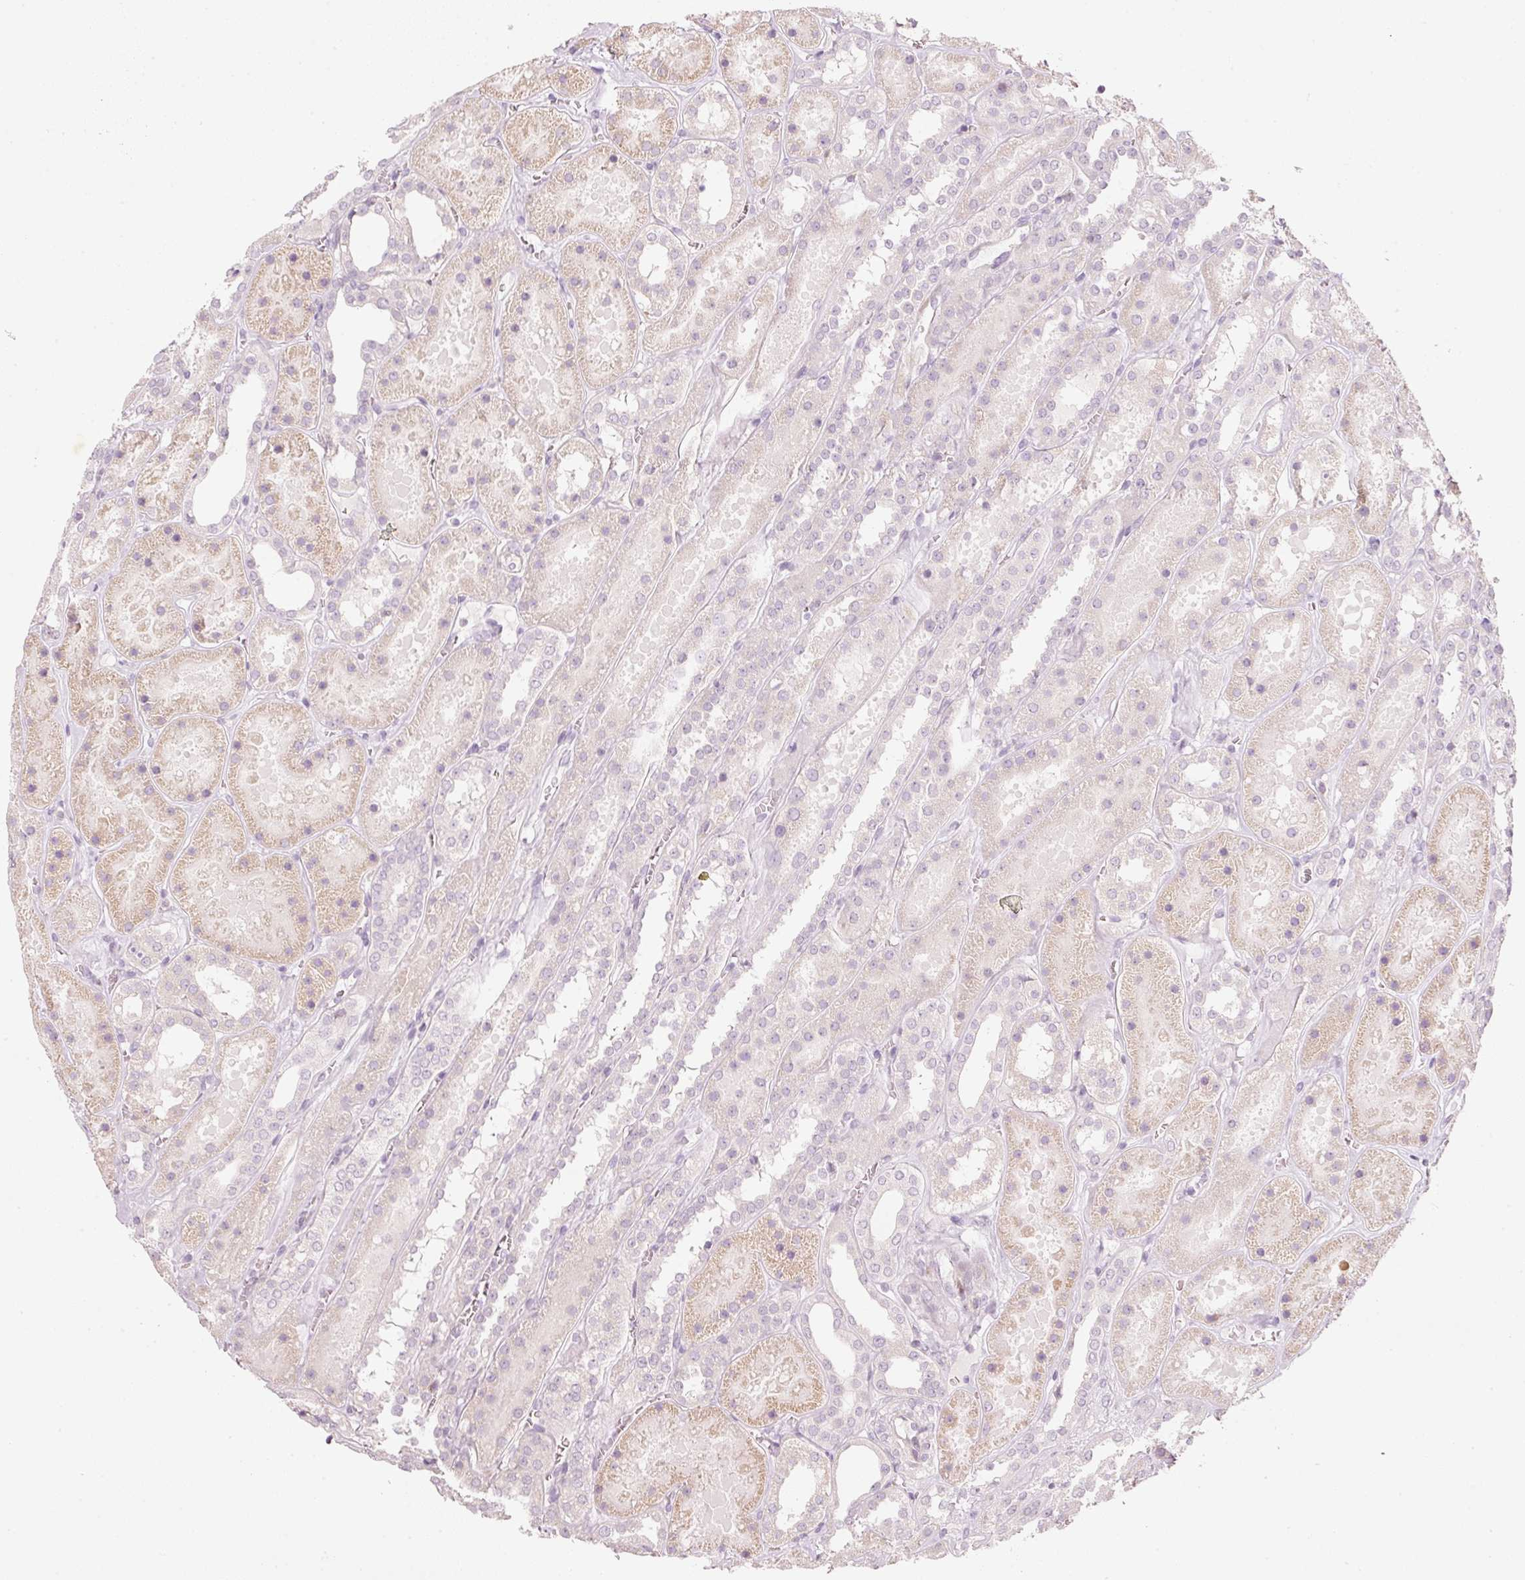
{"staining": {"intensity": "negative", "quantity": "none", "location": "none"}, "tissue": "kidney", "cell_type": "Cells in glomeruli", "image_type": "normal", "snomed": [{"axis": "morphology", "description": "Normal tissue, NOS"}, {"axis": "topography", "description": "Kidney"}], "caption": "Immunohistochemistry (IHC) photomicrograph of benign kidney: human kidney stained with DAB shows no significant protein positivity in cells in glomeruli.", "gene": "TREX2", "patient": {"sex": "female", "age": 41}}